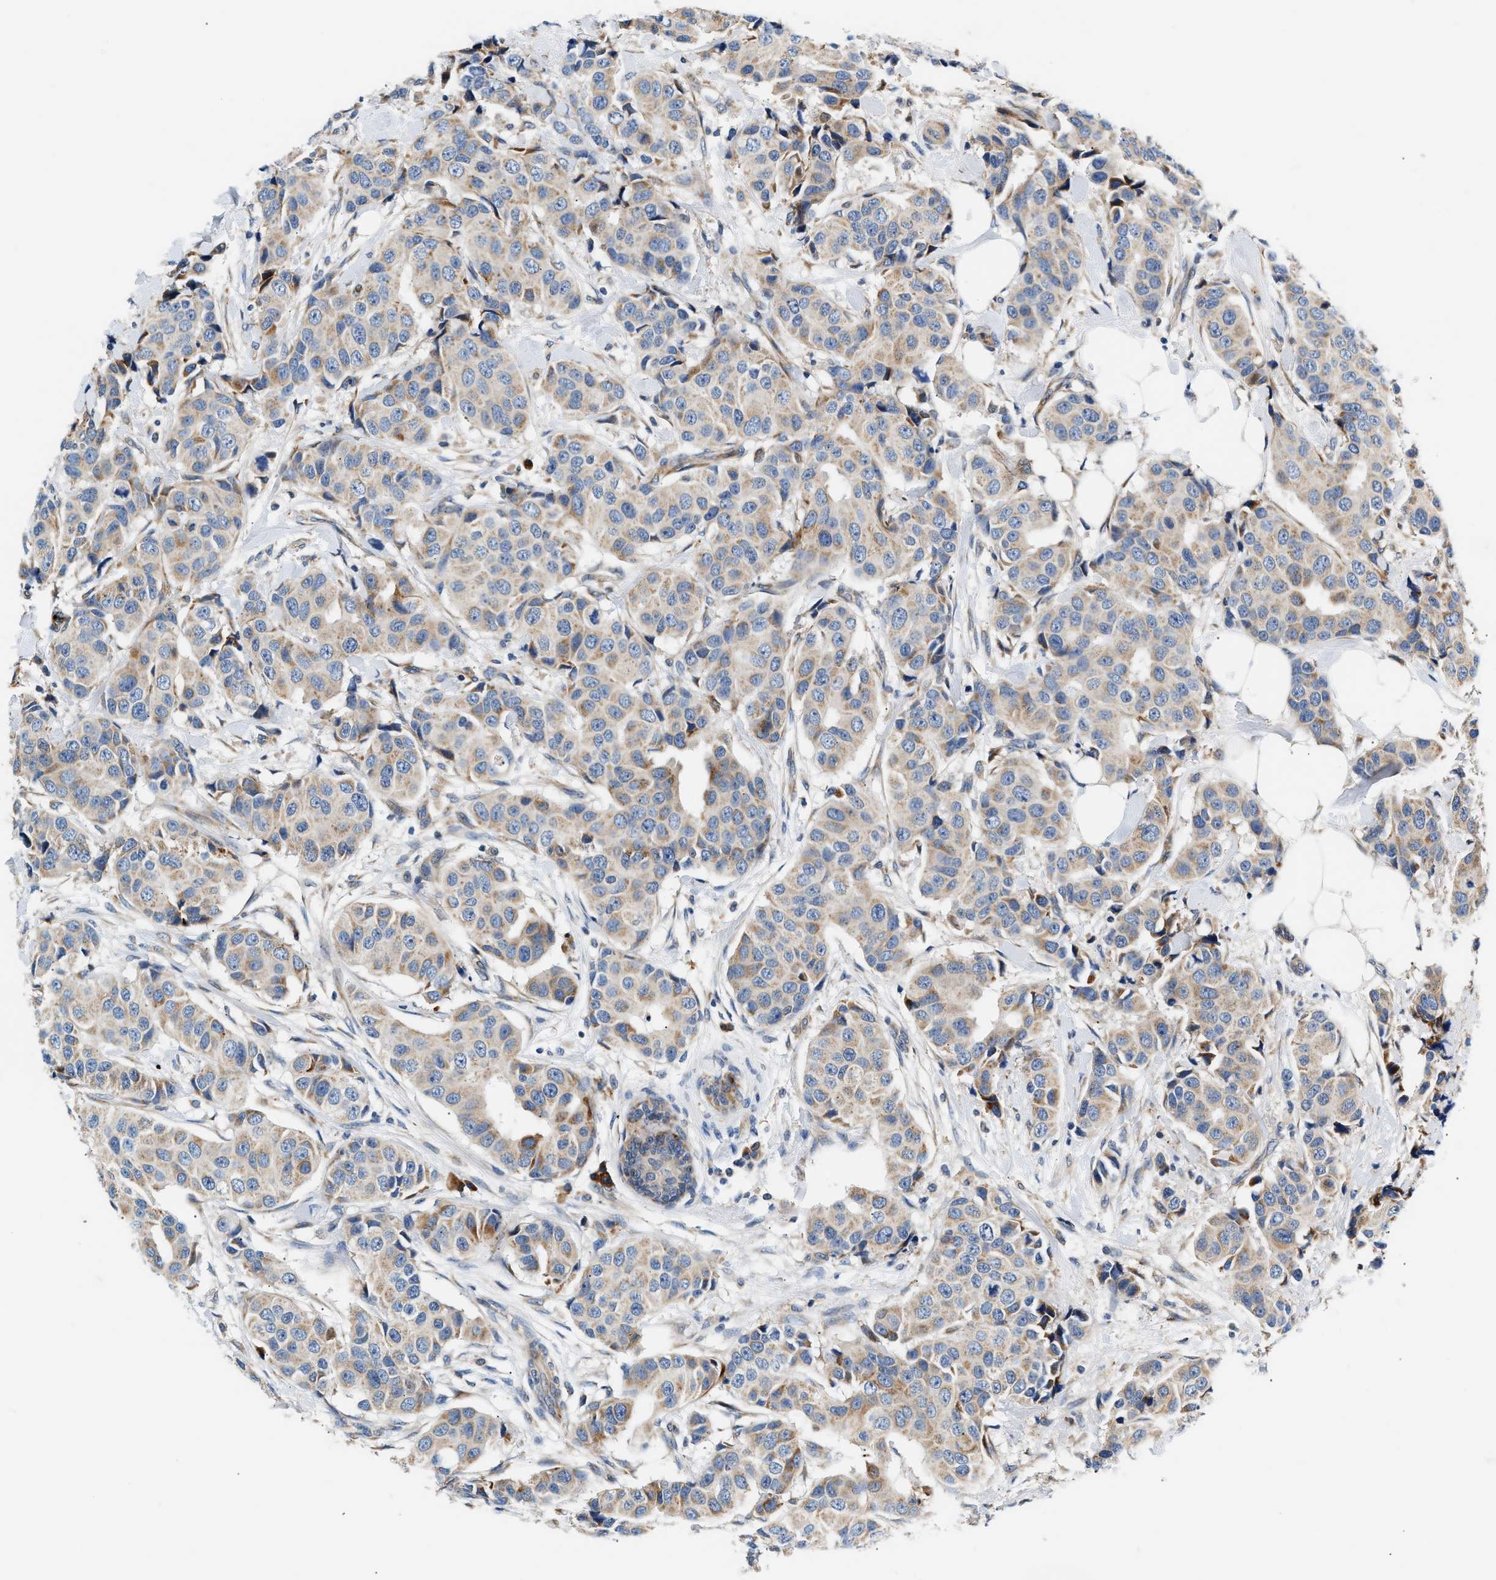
{"staining": {"intensity": "weak", "quantity": ">75%", "location": "cytoplasmic/membranous"}, "tissue": "breast cancer", "cell_type": "Tumor cells", "image_type": "cancer", "snomed": [{"axis": "morphology", "description": "Normal tissue, NOS"}, {"axis": "morphology", "description": "Duct carcinoma"}, {"axis": "topography", "description": "Breast"}], "caption": "There is low levels of weak cytoplasmic/membranous positivity in tumor cells of breast cancer, as demonstrated by immunohistochemical staining (brown color).", "gene": "IFT74", "patient": {"sex": "female", "age": 39}}